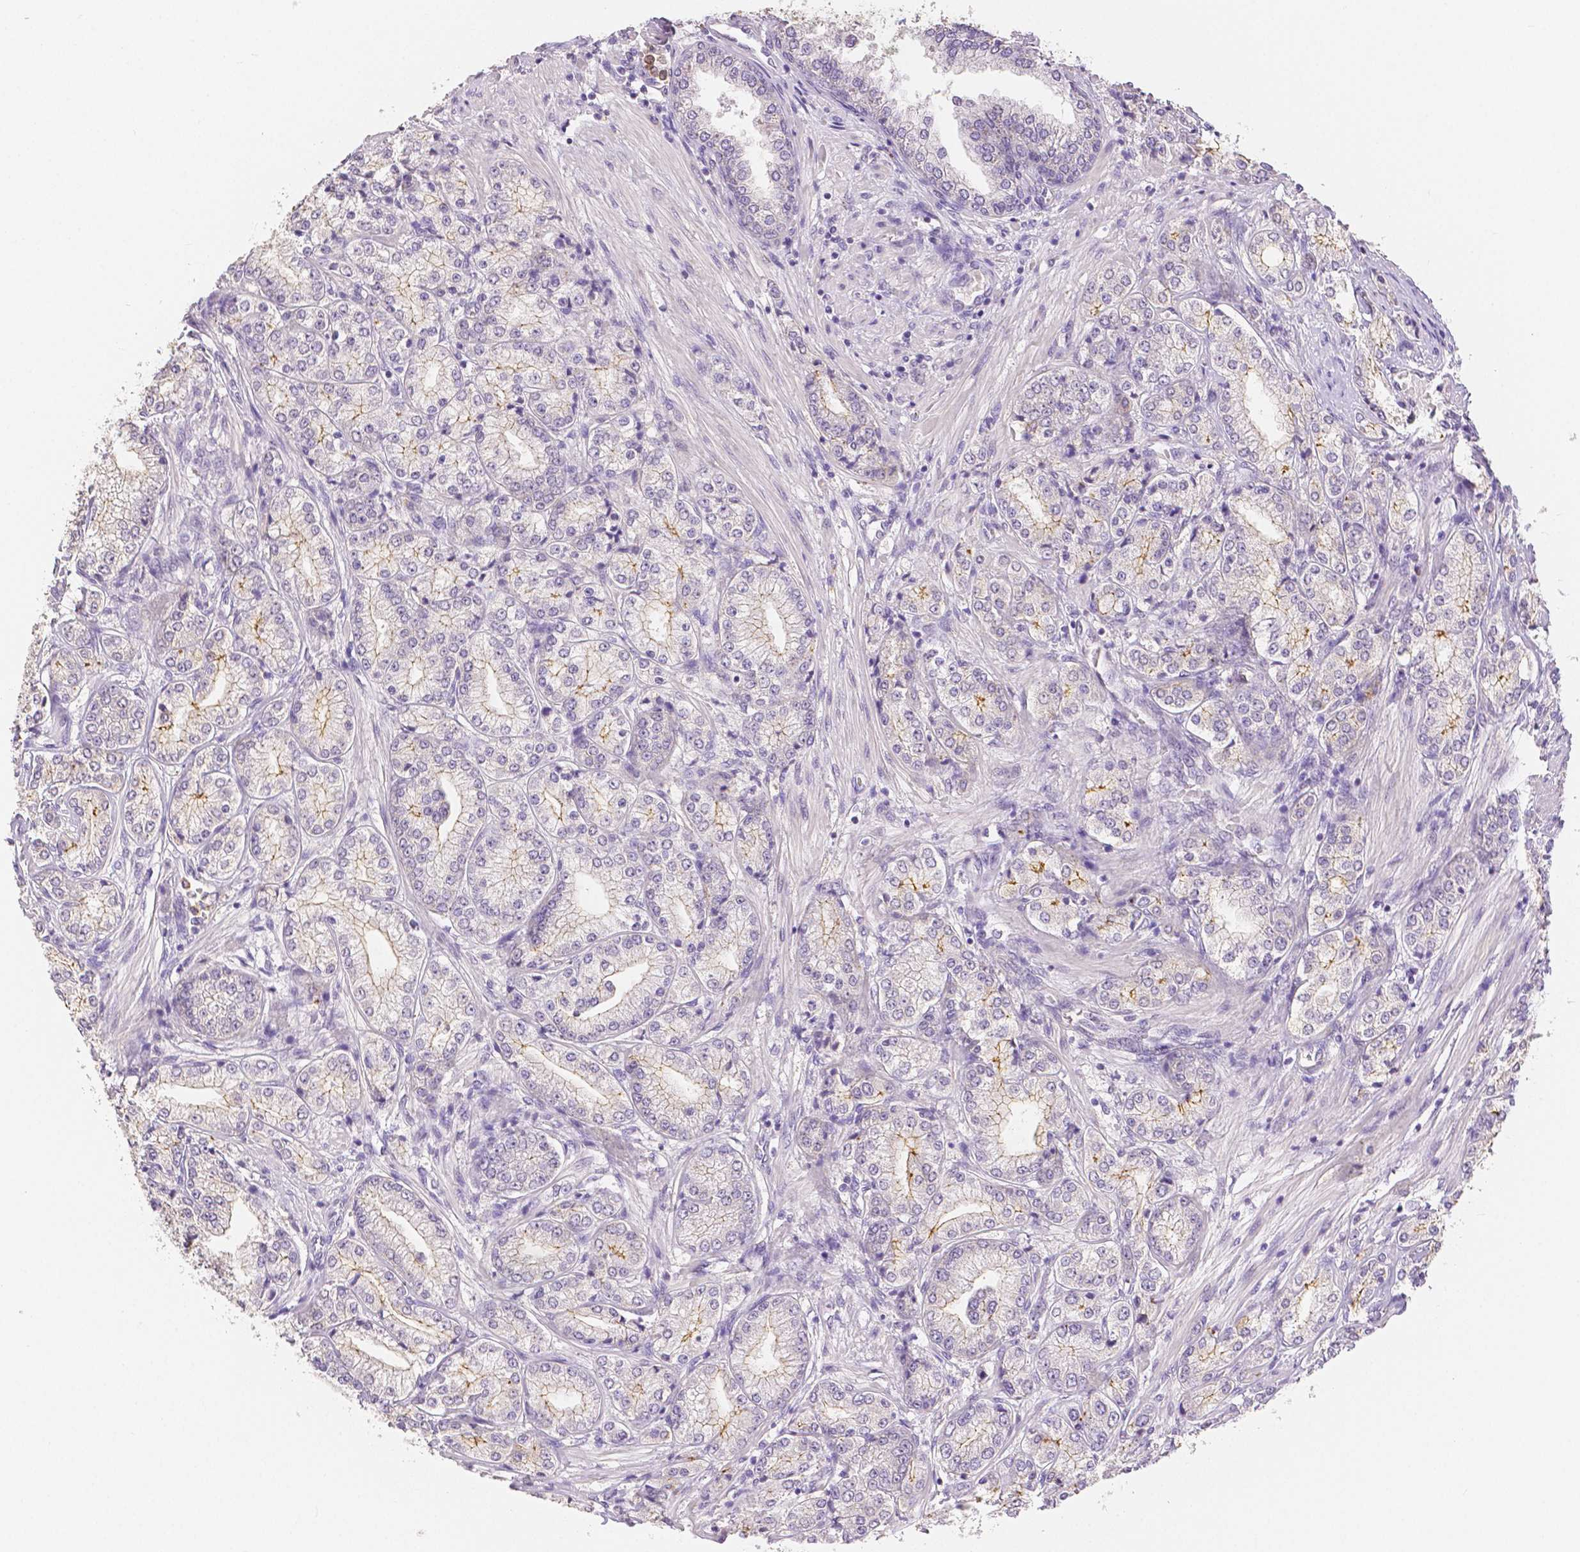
{"staining": {"intensity": "weak", "quantity": "<25%", "location": "cytoplasmic/membranous"}, "tissue": "prostate cancer", "cell_type": "Tumor cells", "image_type": "cancer", "snomed": [{"axis": "morphology", "description": "Adenocarcinoma, NOS"}, {"axis": "topography", "description": "Prostate"}], "caption": "This is an immunohistochemistry image of adenocarcinoma (prostate). There is no positivity in tumor cells.", "gene": "OCLN", "patient": {"sex": "male", "age": 63}}